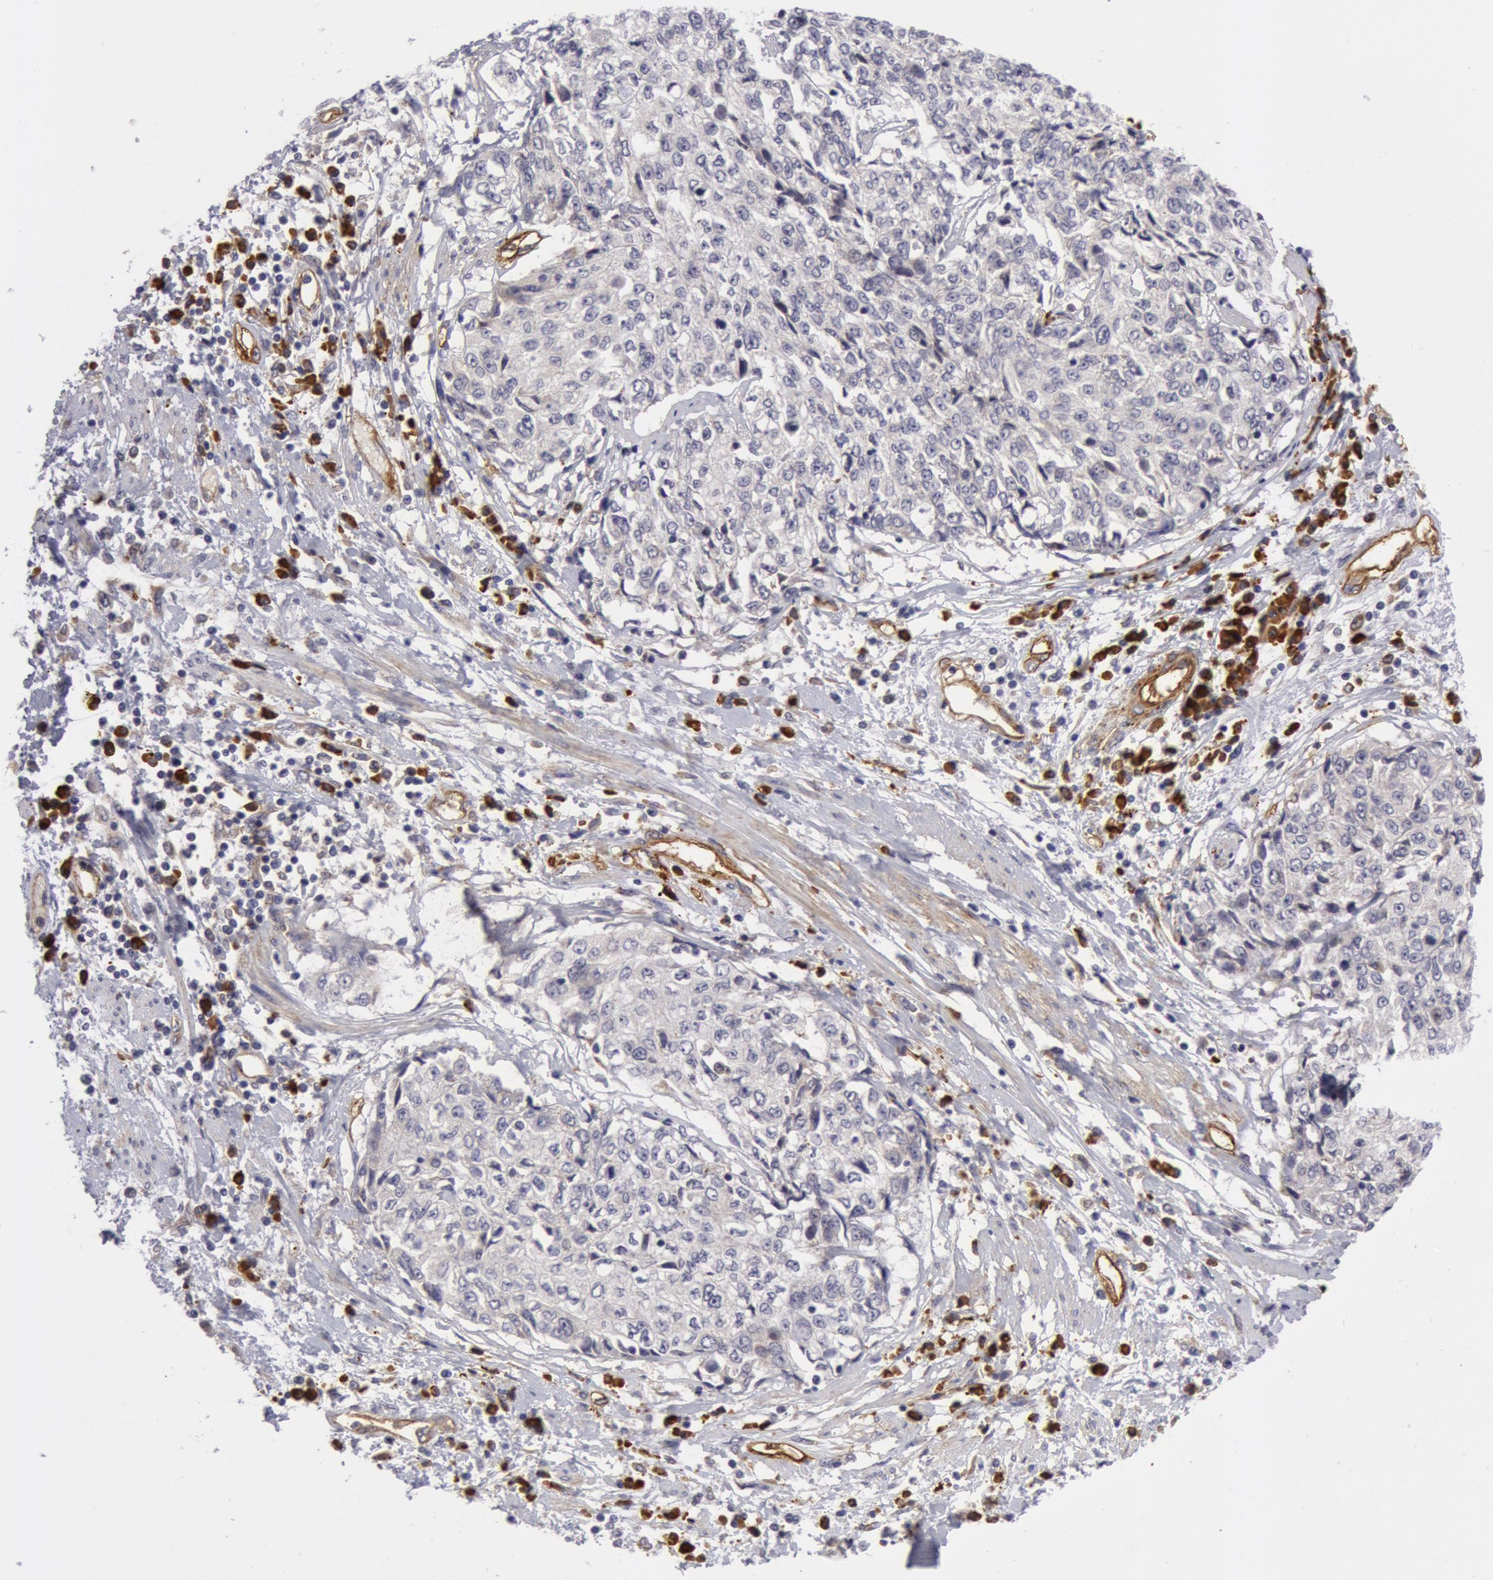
{"staining": {"intensity": "negative", "quantity": "none", "location": "none"}, "tissue": "cervical cancer", "cell_type": "Tumor cells", "image_type": "cancer", "snomed": [{"axis": "morphology", "description": "Squamous cell carcinoma, NOS"}, {"axis": "topography", "description": "Cervix"}], "caption": "This micrograph is of cervical cancer (squamous cell carcinoma) stained with immunohistochemistry (IHC) to label a protein in brown with the nuclei are counter-stained blue. There is no expression in tumor cells.", "gene": "IL23A", "patient": {"sex": "female", "age": 57}}